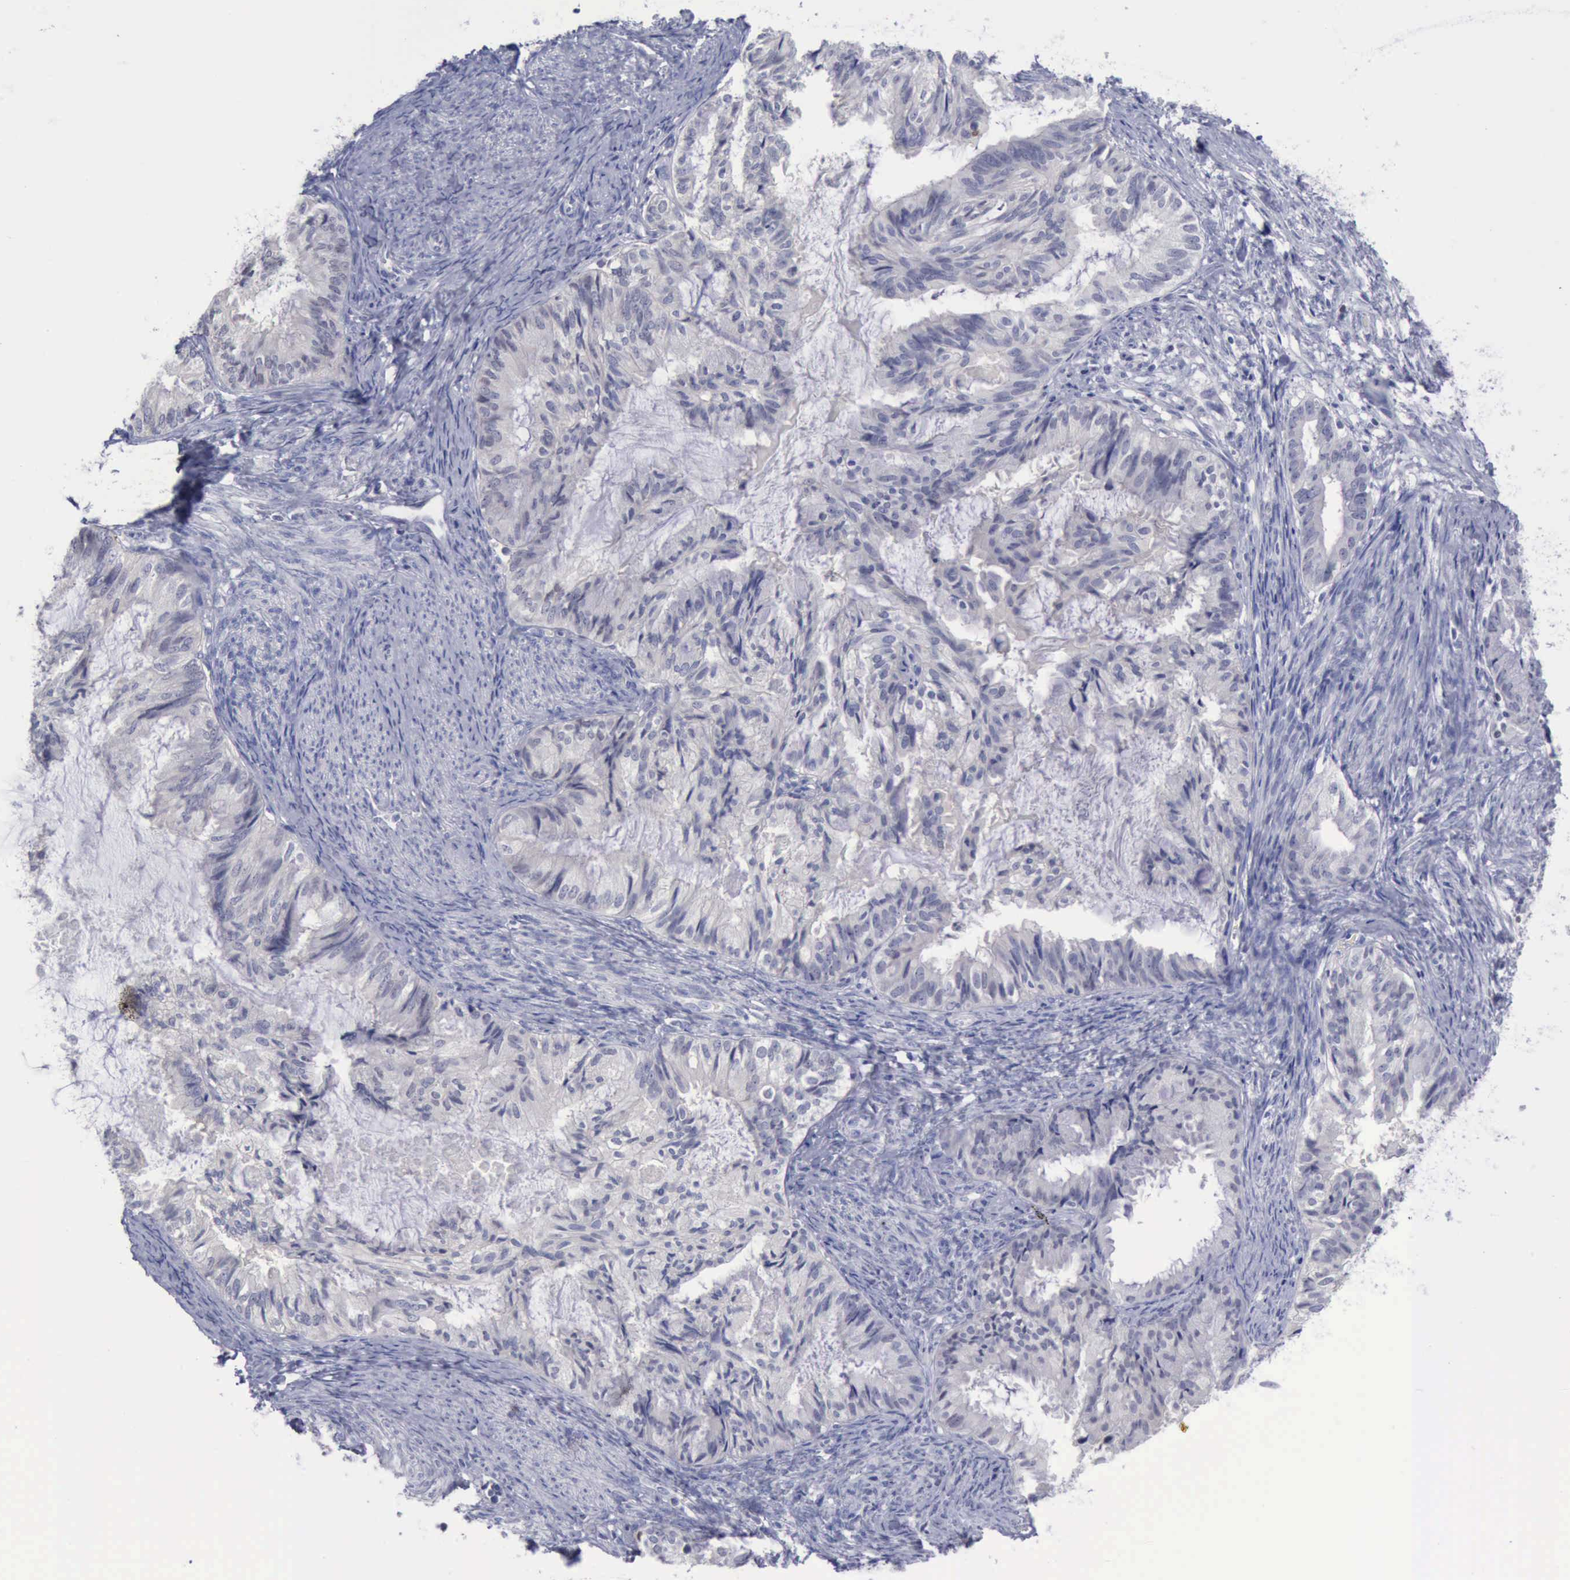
{"staining": {"intensity": "negative", "quantity": "none", "location": "none"}, "tissue": "endometrial cancer", "cell_type": "Tumor cells", "image_type": "cancer", "snomed": [{"axis": "morphology", "description": "Adenocarcinoma, NOS"}, {"axis": "topography", "description": "Endometrium"}], "caption": "Tumor cells are negative for brown protein staining in endometrial cancer.", "gene": "SATB2", "patient": {"sex": "female", "age": 86}}